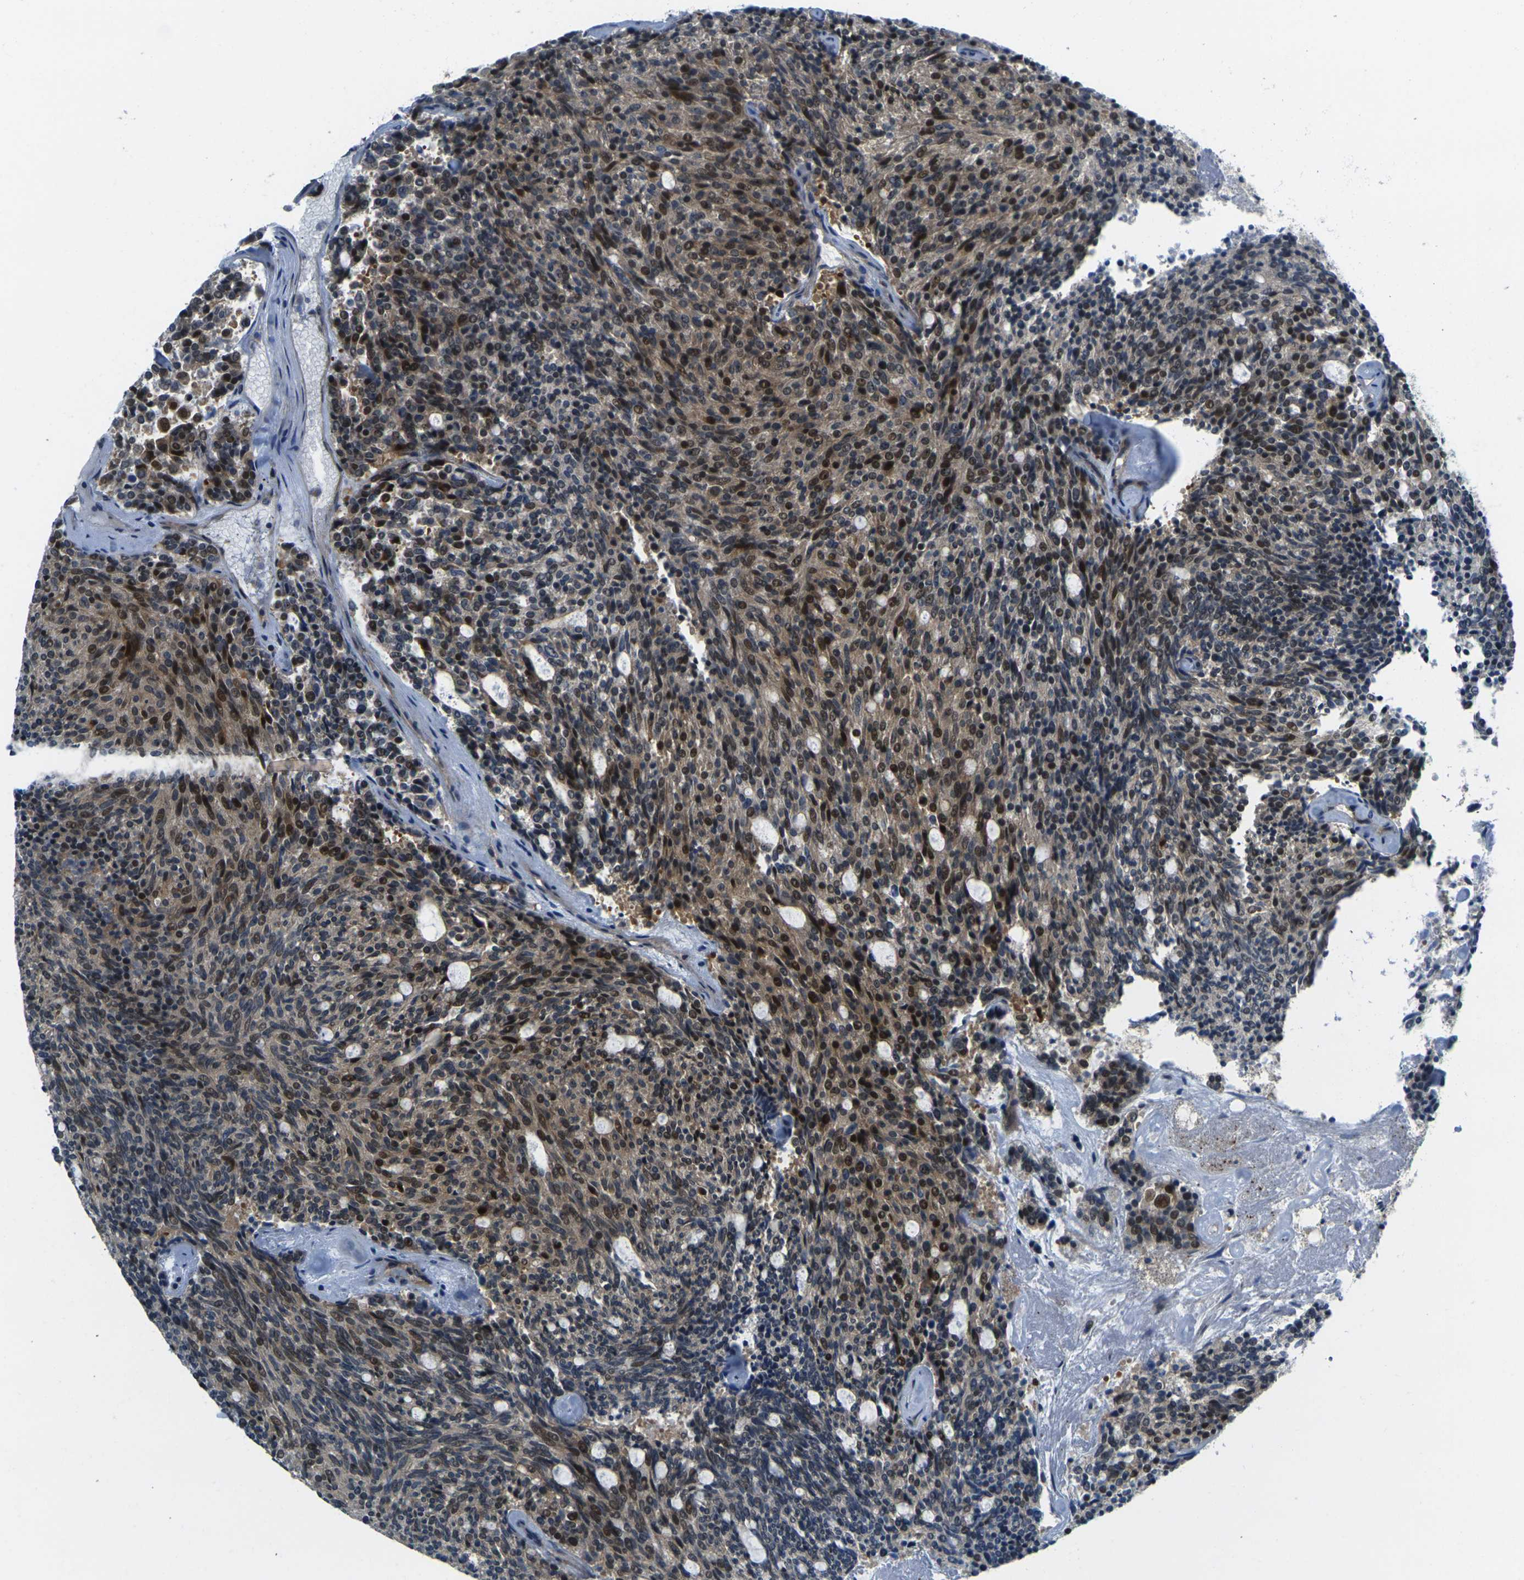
{"staining": {"intensity": "strong", "quantity": "25%-75%", "location": "cytoplasmic/membranous,nuclear"}, "tissue": "carcinoid", "cell_type": "Tumor cells", "image_type": "cancer", "snomed": [{"axis": "morphology", "description": "Carcinoid, malignant, NOS"}, {"axis": "topography", "description": "Pancreas"}], "caption": "A high amount of strong cytoplasmic/membranous and nuclear expression is appreciated in approximately 25%-75% of tumor cells in carcinoid (malignant) tissue. (DAB IHC, brown staining for protein, blue staining for nuclei).", "gene": "KCTD10", "patient": {"sex": "female", "age": 54}}